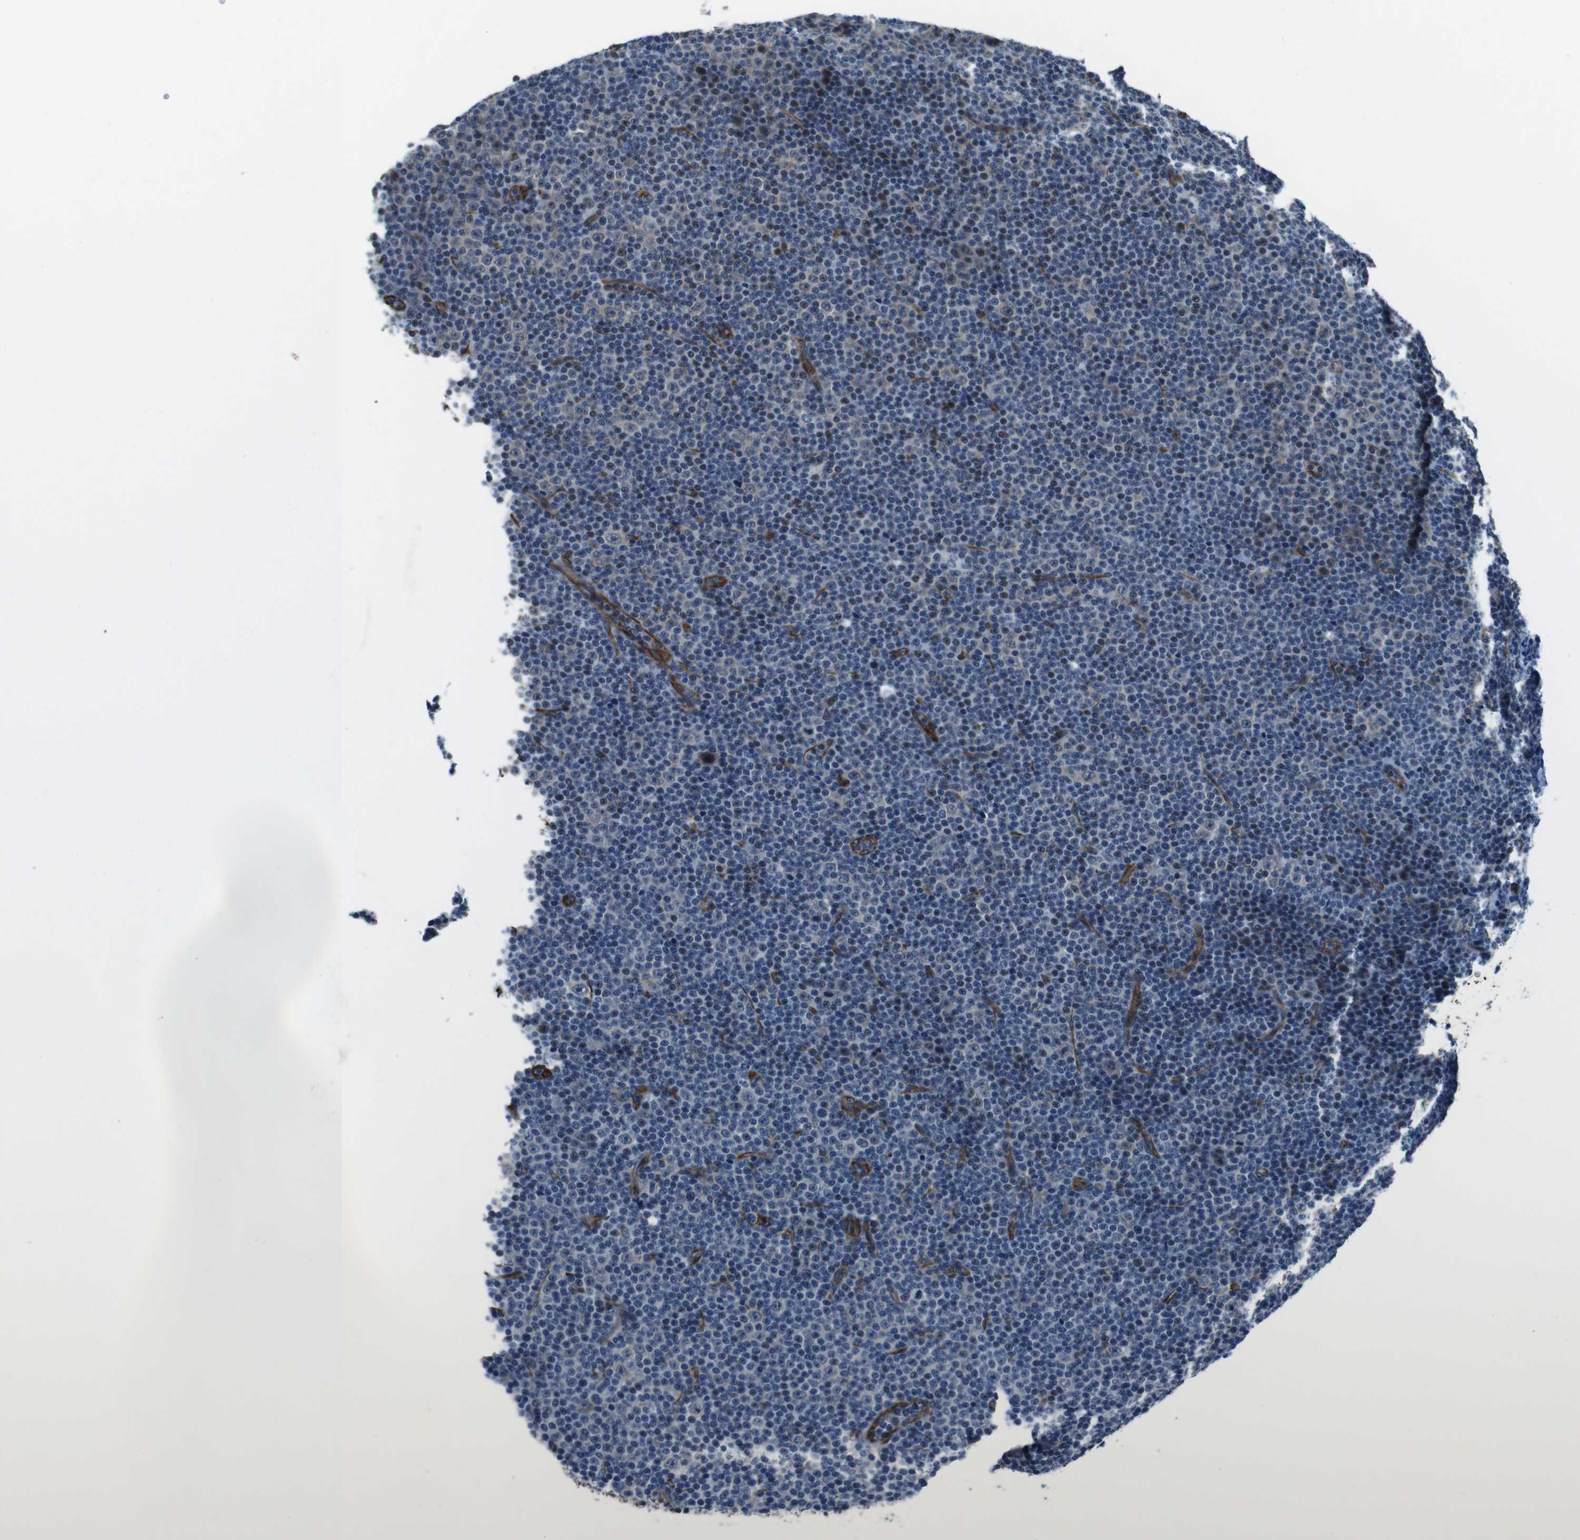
{"staining": {"intensity": "negative", "quantity": "none", "location": "none"}, "tissue": "lymphoma", "cell_type": "Tumor cells", "image_type": "cancer", "snomed": [{"axis": "morphology", "description": "Malignant lymphoma, non-Hodgkin's type, Low grade"}, {"axis": "topography", "description": "Lymph node"}], "caption": "A photomicrograph of low-grade malignant lymphoma, non-Hodgkin's type stained for a protein displays no brown staining in tumor cells.", "gene": "LRRC49", "patient": {"sex": "female", "age": 67}}